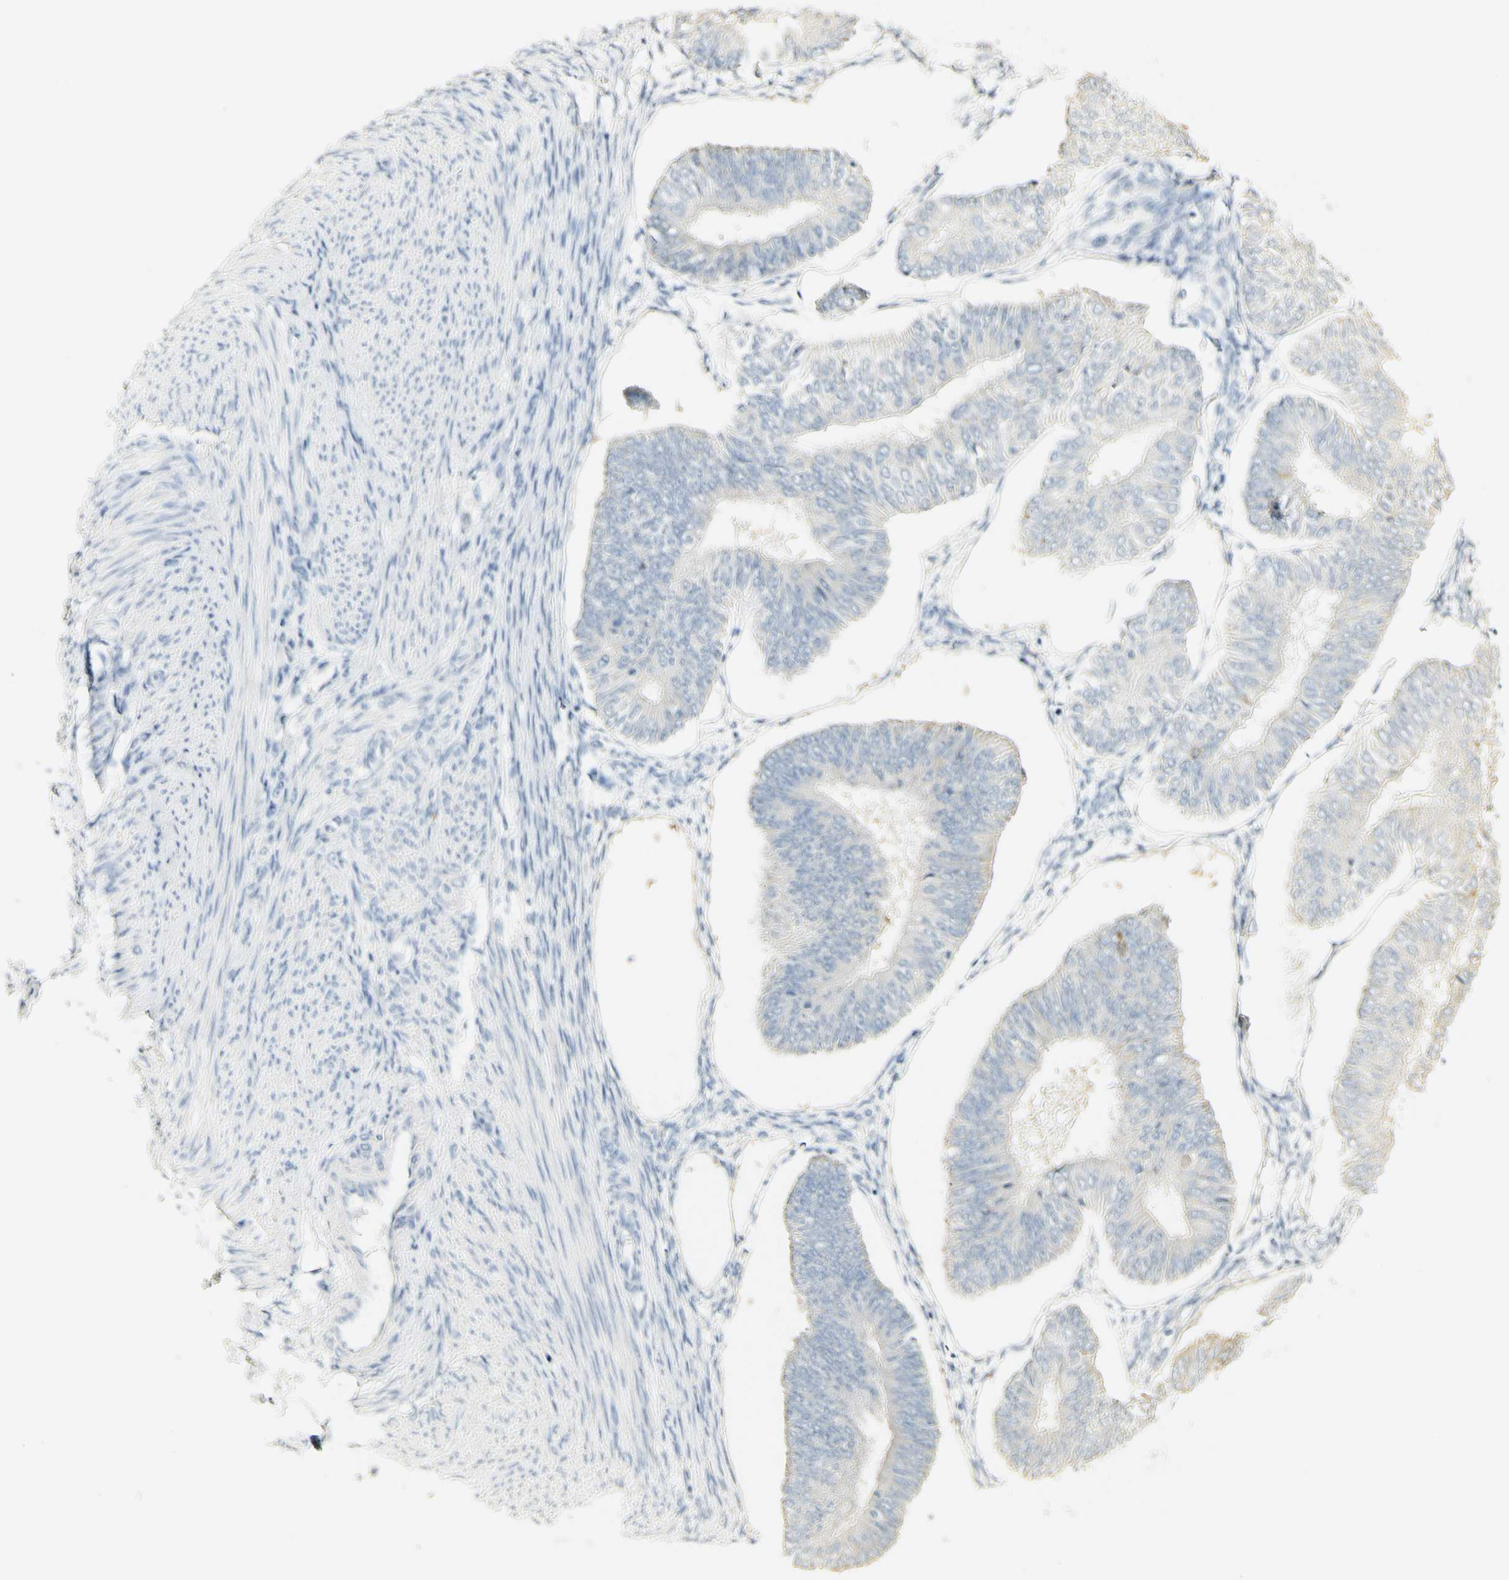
{"staining": {"intensity": "negative", "quantity": "none", "location": "none"}, "tissue": "endometrial cancer", "cell_type": "Tumor cells", "image_type": "cancer", "snomed": [{"axis": "morphology", "description": "Adenocarcinoma, NOS"}, {"axis": "topography", "description": "Endometrium"}], "caption": "Tumor cells are negative for protein expression in human adenocarcinoma (endometrial).", "gene": "FMO3", "patient": {"sex": "female", "age": 58}}